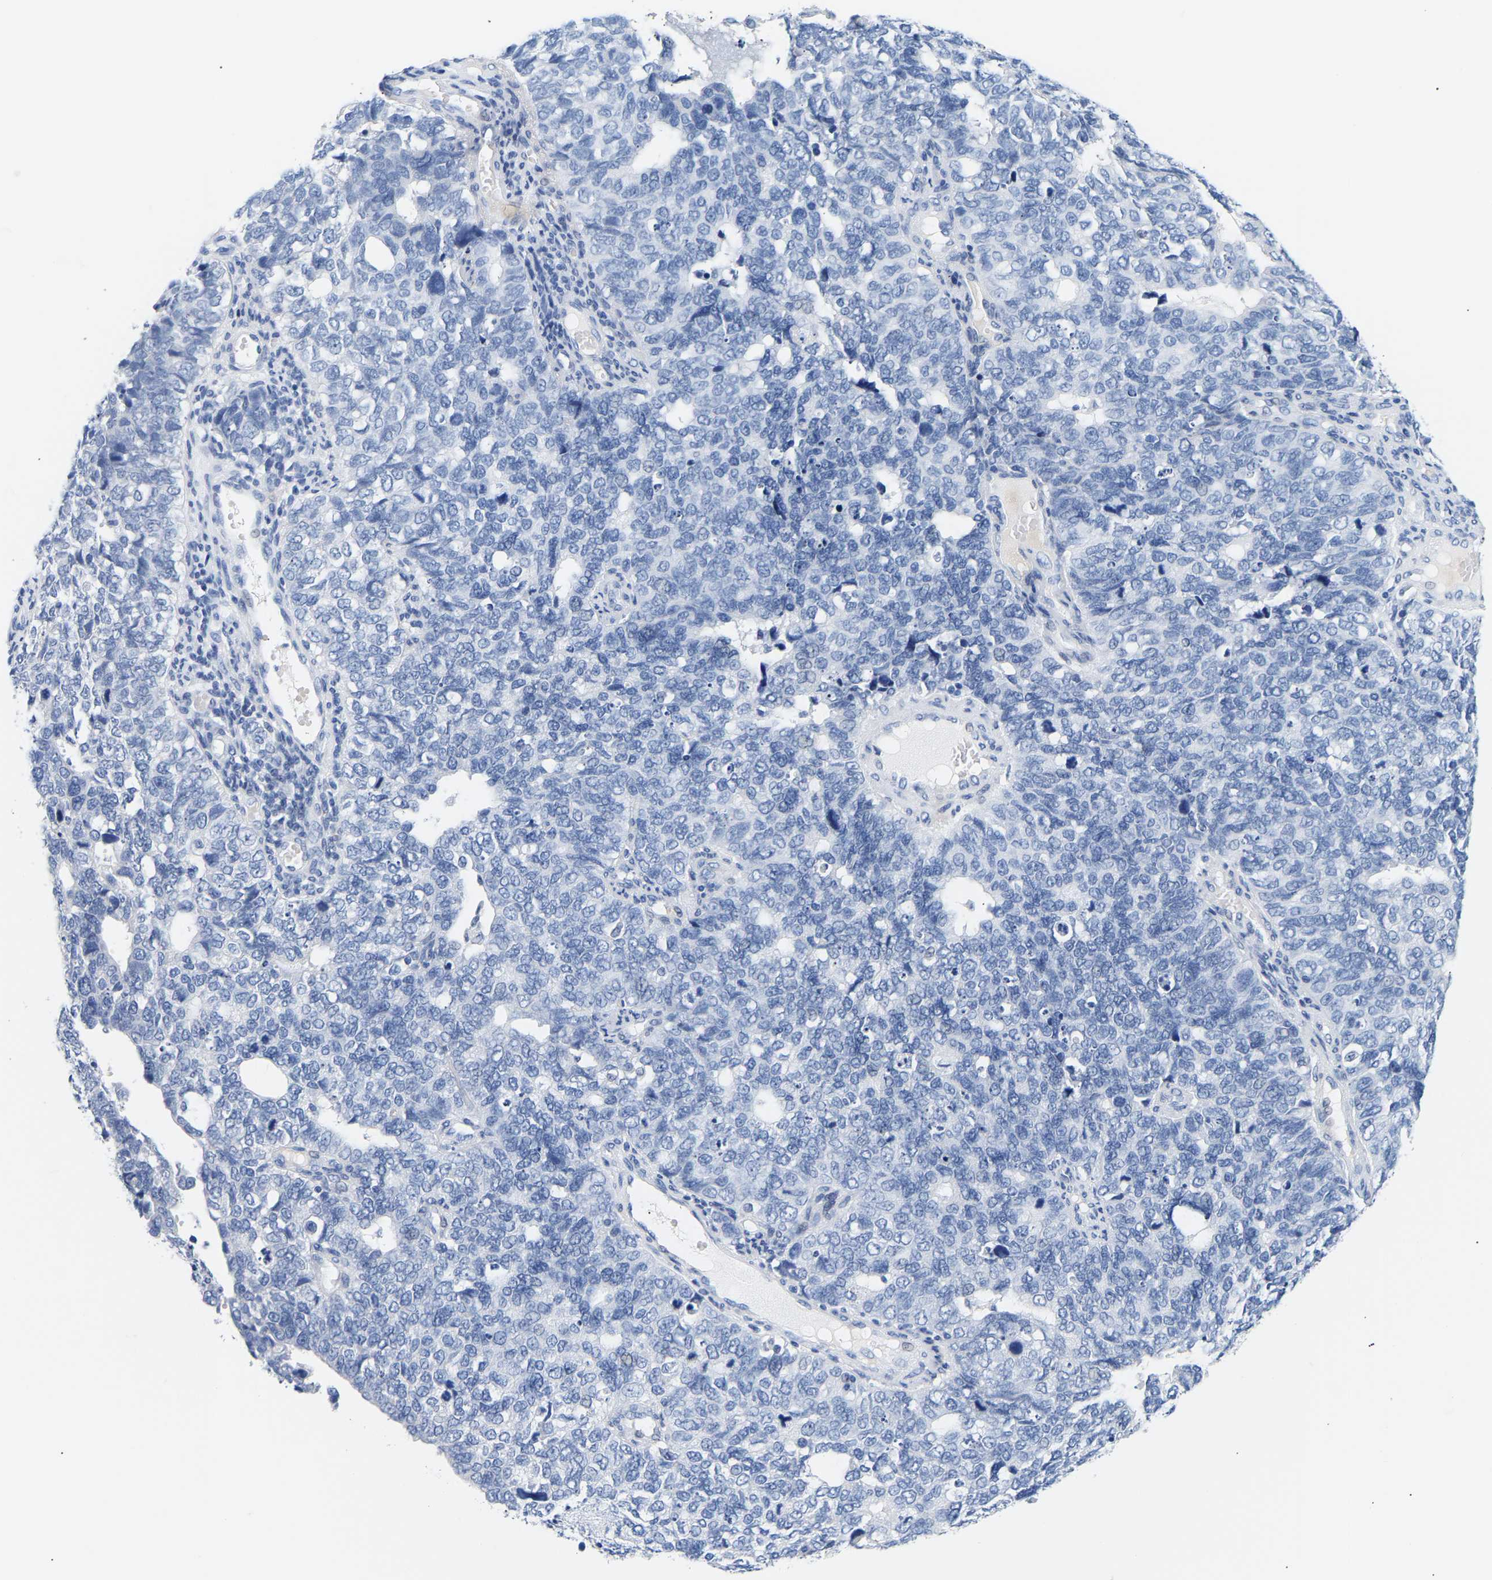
{"staining": {"intensity": "negative", "quantity": "none", "location": "none"}, "tissue": "cervical cancer", "cell_type": "Tumor cells", "image_type": "cancer", "snomed": [{"axis": "morphology", "description": "Squamous cell carcinoma, NOS"}, {"axis": "topography", "description": "Cervix"}], "caption": "A high-resolution micrograph shows immunohistochemistry (IHC) staining of cervical cancer (squamous cell carcinoma), which exhibits no significant staining in tumor cells.", "gene": "SPINK2", "patient": {"sex": "female", "age": 63}}